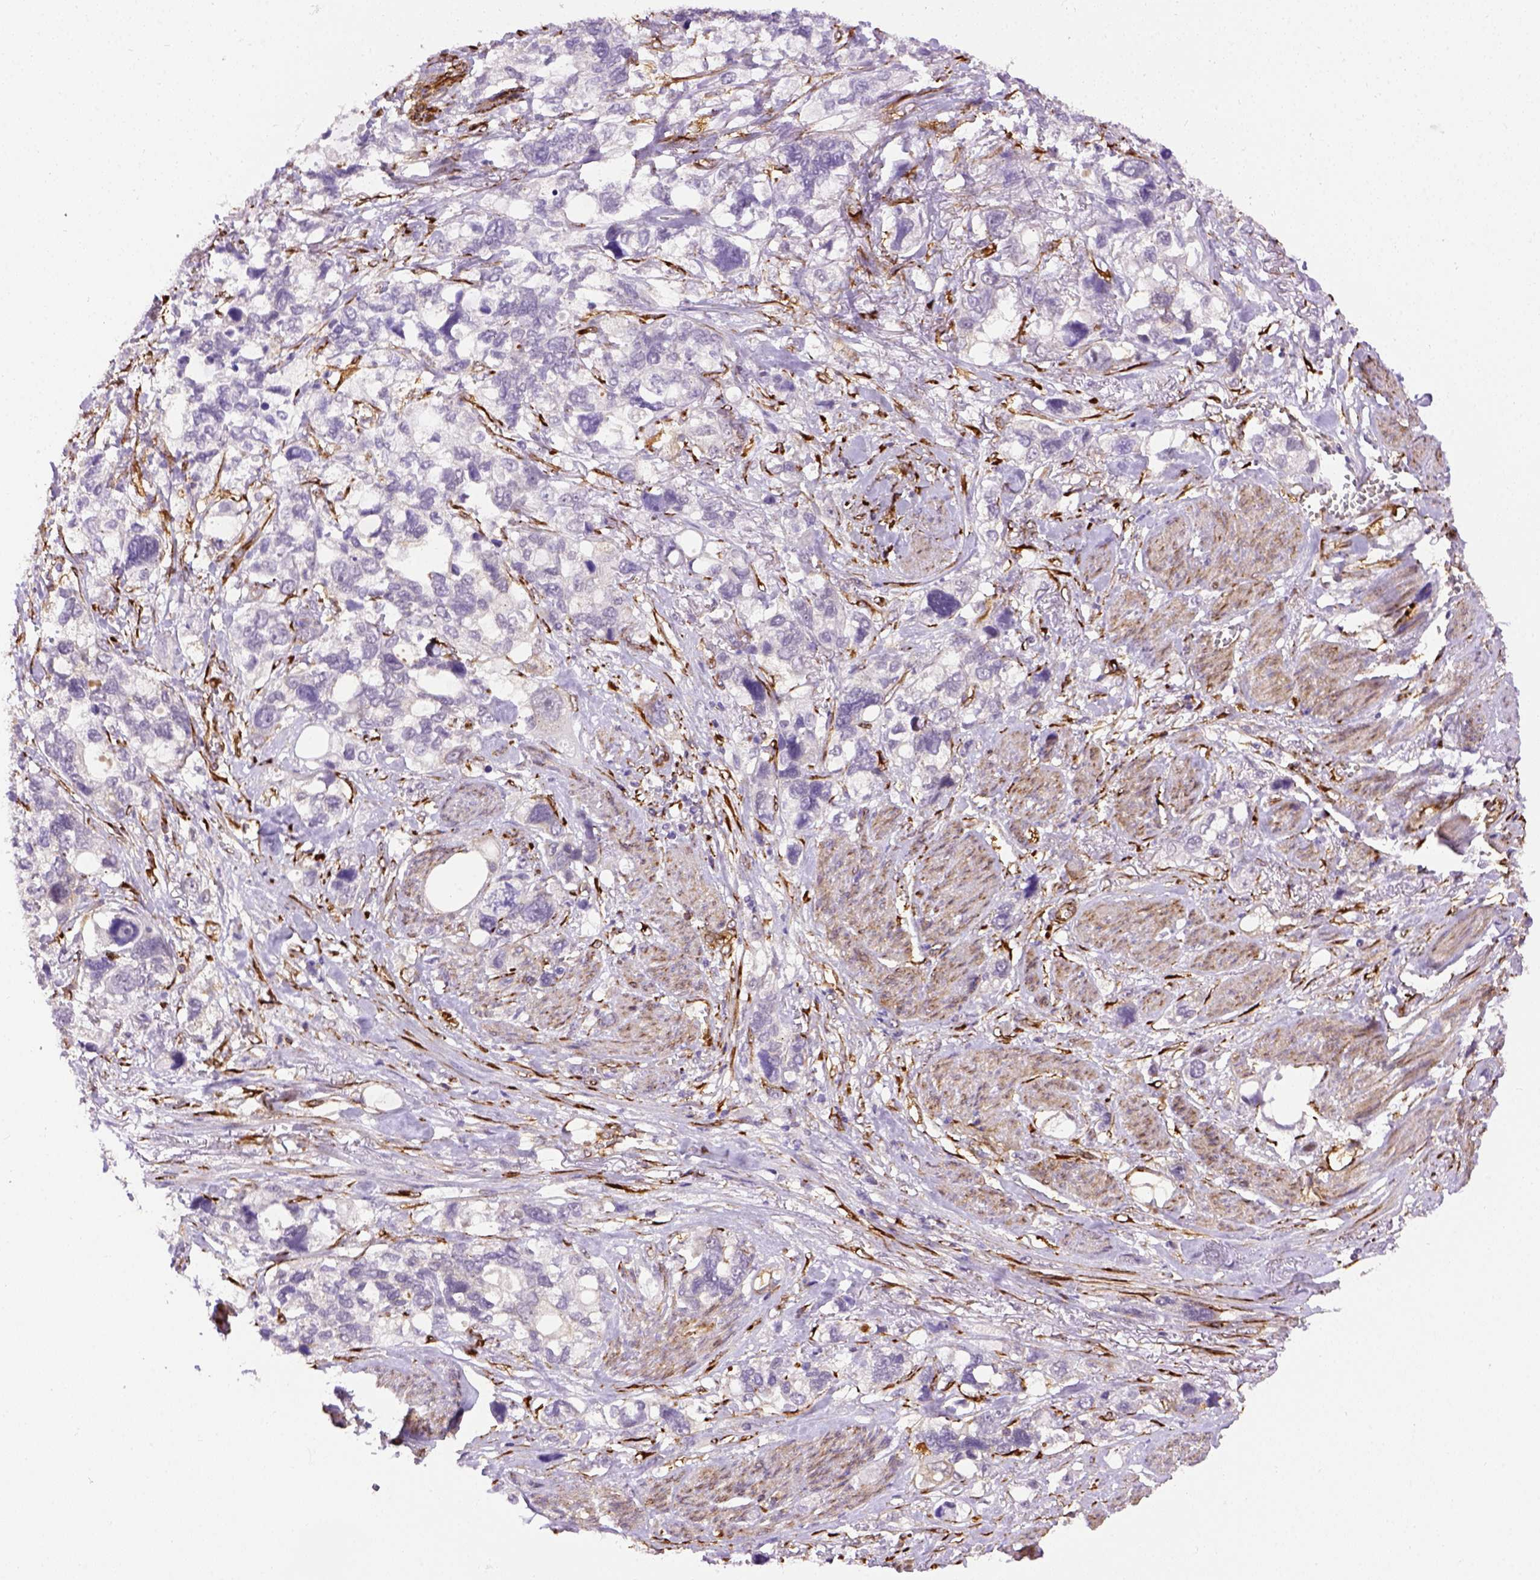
{"staining": {"intensity": "negative", "quantity": "none", "location": "none"}, "tissue": "stomach cancer", "cell_type": "Tumor cells", "image_type": "cancer", "snomed": [{"axis": "morphology", "description": "Adenocarcinoma, NOS"}, {"axis": "topography", "description": "Stomach, upper"}], "caption": "An immunohistochemistry image of stomach adenocarcinoma is shown. There is no staining in tumor cells of stomach adenocarcinoma. The staining was performed using DAB (3,3'-diaminobenzidine) to visualize the protein expression in brown, while the nuclei were stained in blue with hematoxylin (Magnification: 20x).", "gene": "KAZN", "patient": {"sex": "female", "age": 81}}